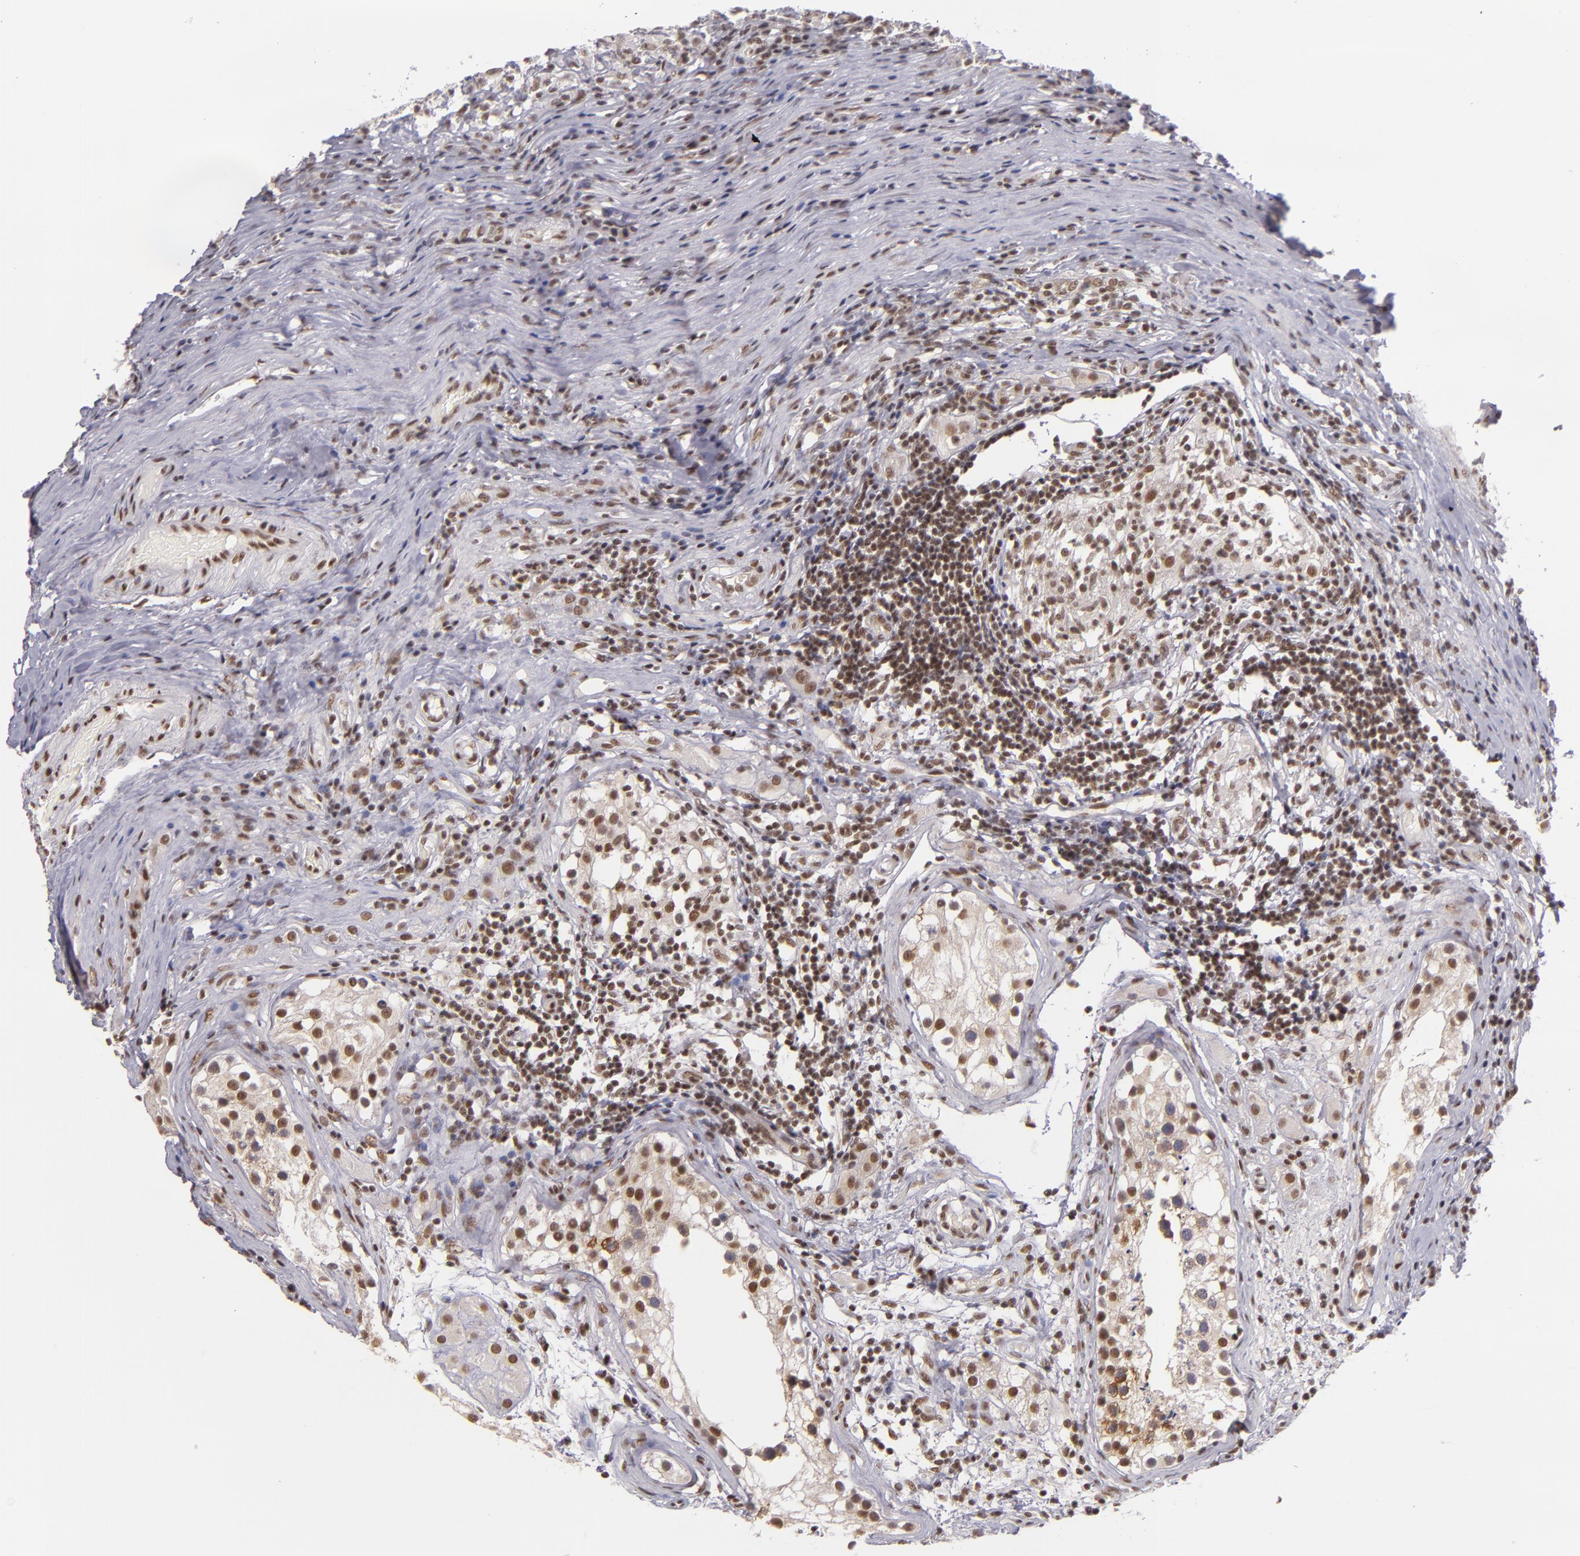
{"staining": {"intensity": "weak", "quantity": "<25%", "location": "nuclear"}, "tissue": "testis cancer", "cell_type": "Tumor cells", "image_type": "cancer", "snomed": [{"axis": "morphology", "description": "Seminoma, NOS"}, {"axis": "topography", "description": "Testis"}], "caption": "High power microscopy micrograph of an immunohistochemistry image of seminoma (testis), revealing no significant staining in tumor cells. (Stains: DAB (3,3'-diaminobenzidine) immunohistochemistry (IHC) with hematoxylin counter stain, Microscopy: brightfield microscopy at high magnification).", "gene": "ZNF148", "patient": {"sex": "male", "age": 34}}